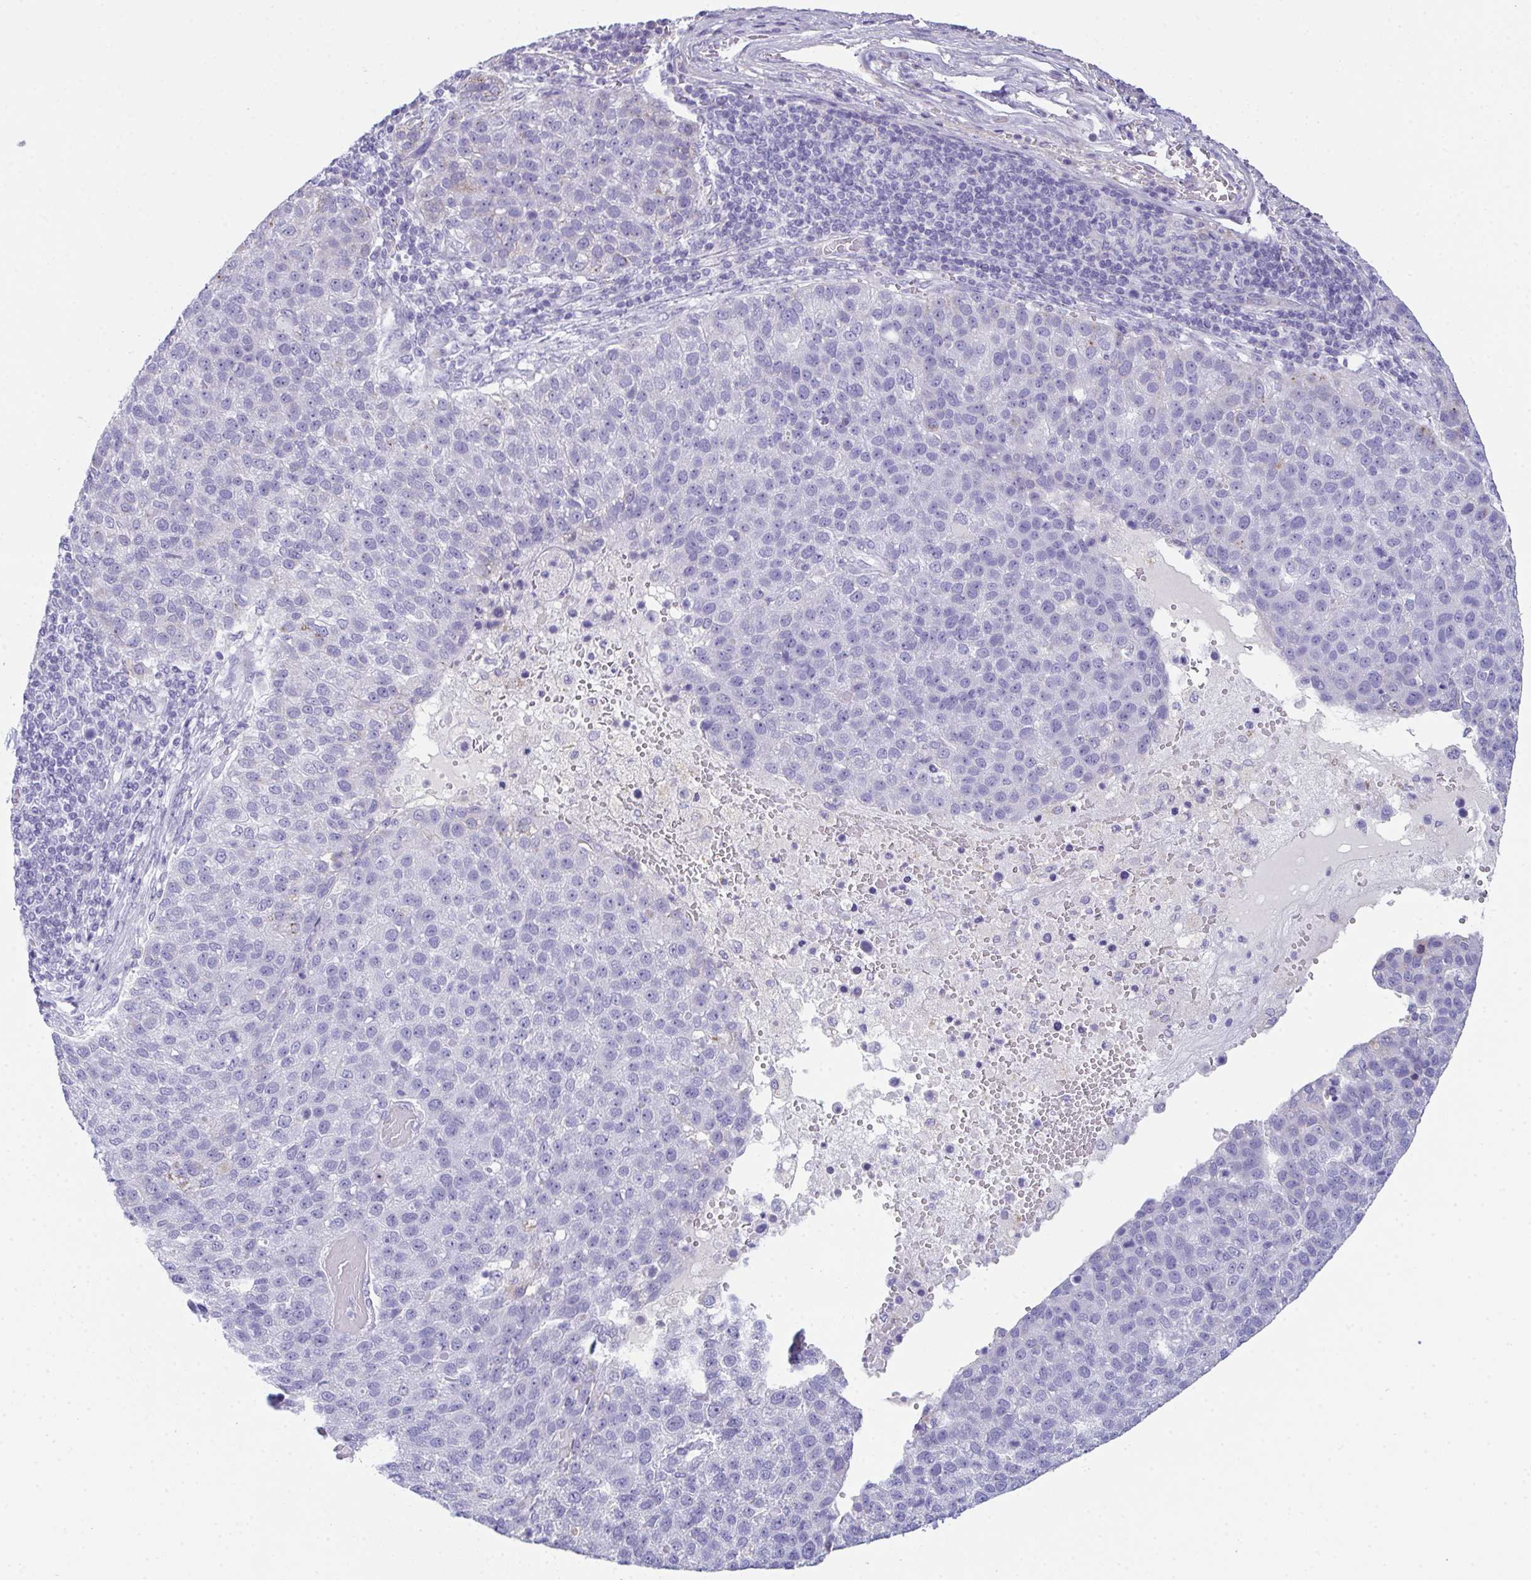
{"staining": {"intensity": "negative", "quantity": "none", "location": "none"}, "tissue": "pancreatic cancer", "cell_type": "Tumor cells", "image_type": "cancer", "snomed": [{"axis": "morphology", "description": "Adenocarcinoma, NOS"}, {"axis": "topography", "description": "Pancreas"}], "caption": "A micrograph of pancreatic cancer stained for a protein reveals no brown staining in tumor cells.", "gene": "TEX19", "patient": {"sex": "female", "age": 61}}